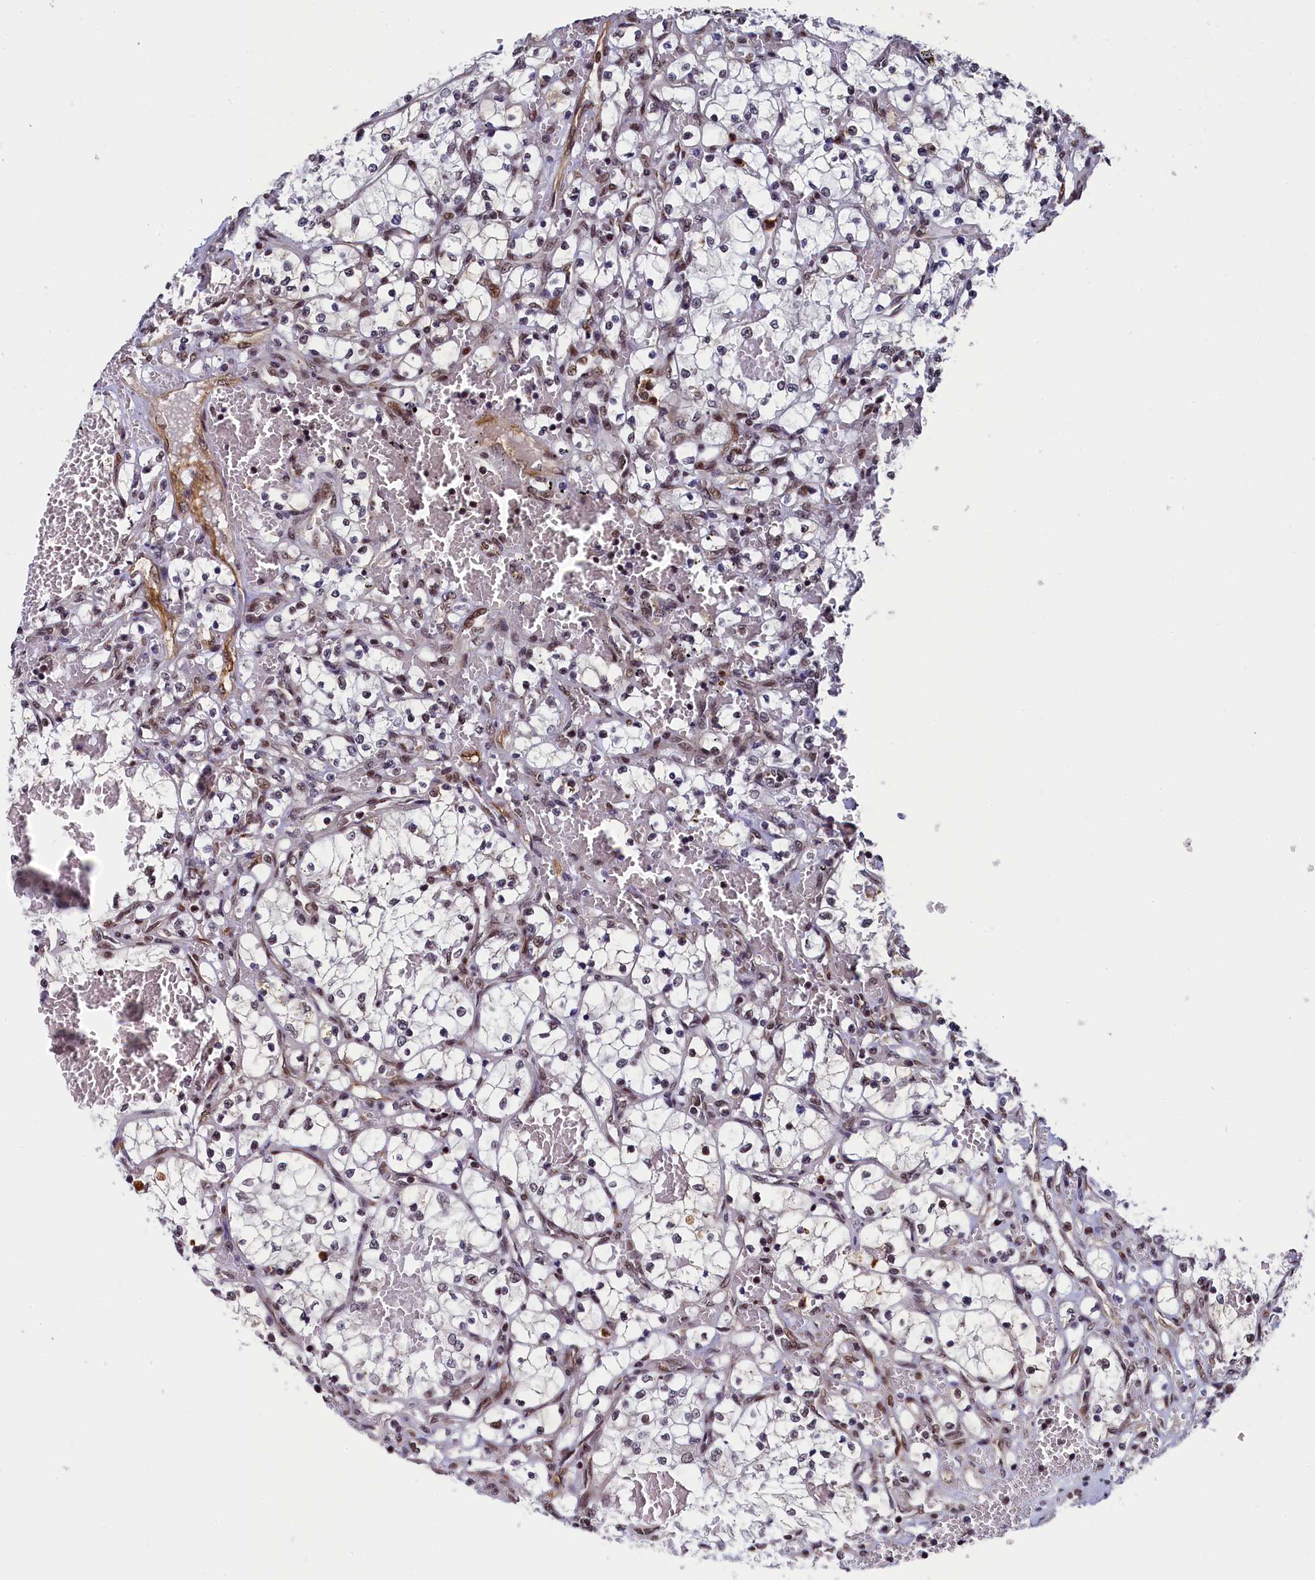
{"staining": {"intensity": "moderate", "quantity": "25%-75%", "location": "nuclear"}, "tissue": "renal cancer", "cell_type": "Tumor cells", "image_type": "cancer", "snomed": [{"axis": "morphology", "description": "Adenocarcinoma, NOS"}, {"axis": "topography", "description": "Kidney"}], "caption": "Protein expression analysis of renal adenocarcinoma displays moderate nuclear staining in about 25%-75% of tumor cells.", "gene": "ADIG", "patient": {"sex": "female", "age": 69}}